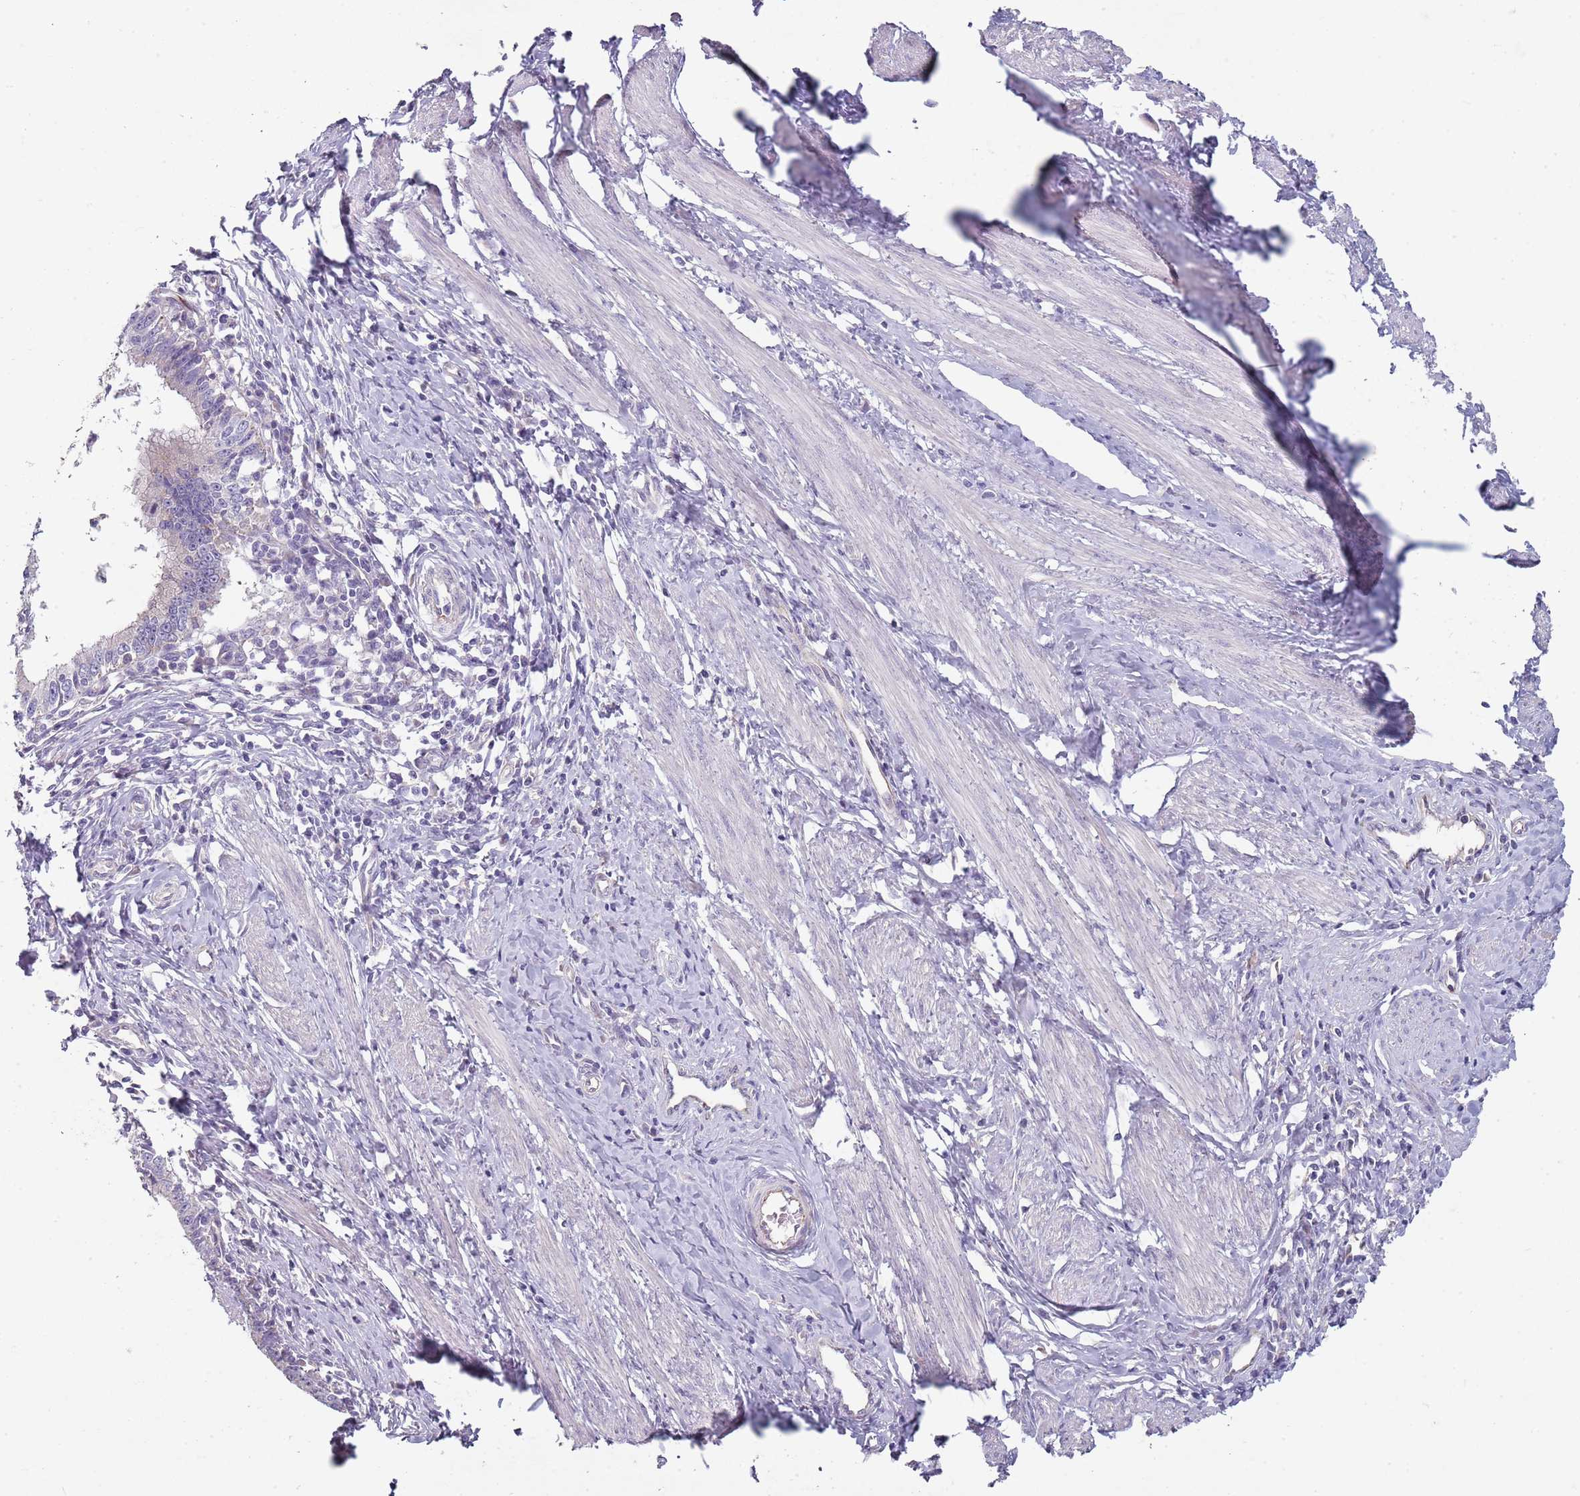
{"staining": {"intensity": "negative", "quantity": "none", "location": "none"}, "tissue": "cervical cancer", "cell_type": "Tumor cells", "image_type": "cancer", "snomed": [{"axis": "morphology", "description": "Adenocarcinoma, NOS"}, {"axis": "topography", "description": "Cervix"}], "caption": "IHC histopathology image of neoplastic tissue: cervical cancer stained with DAB reveals no significant protein positivity in tumor cells.", "gene": "ZNF583", "patient": {"sex": "female", "age": 36}}